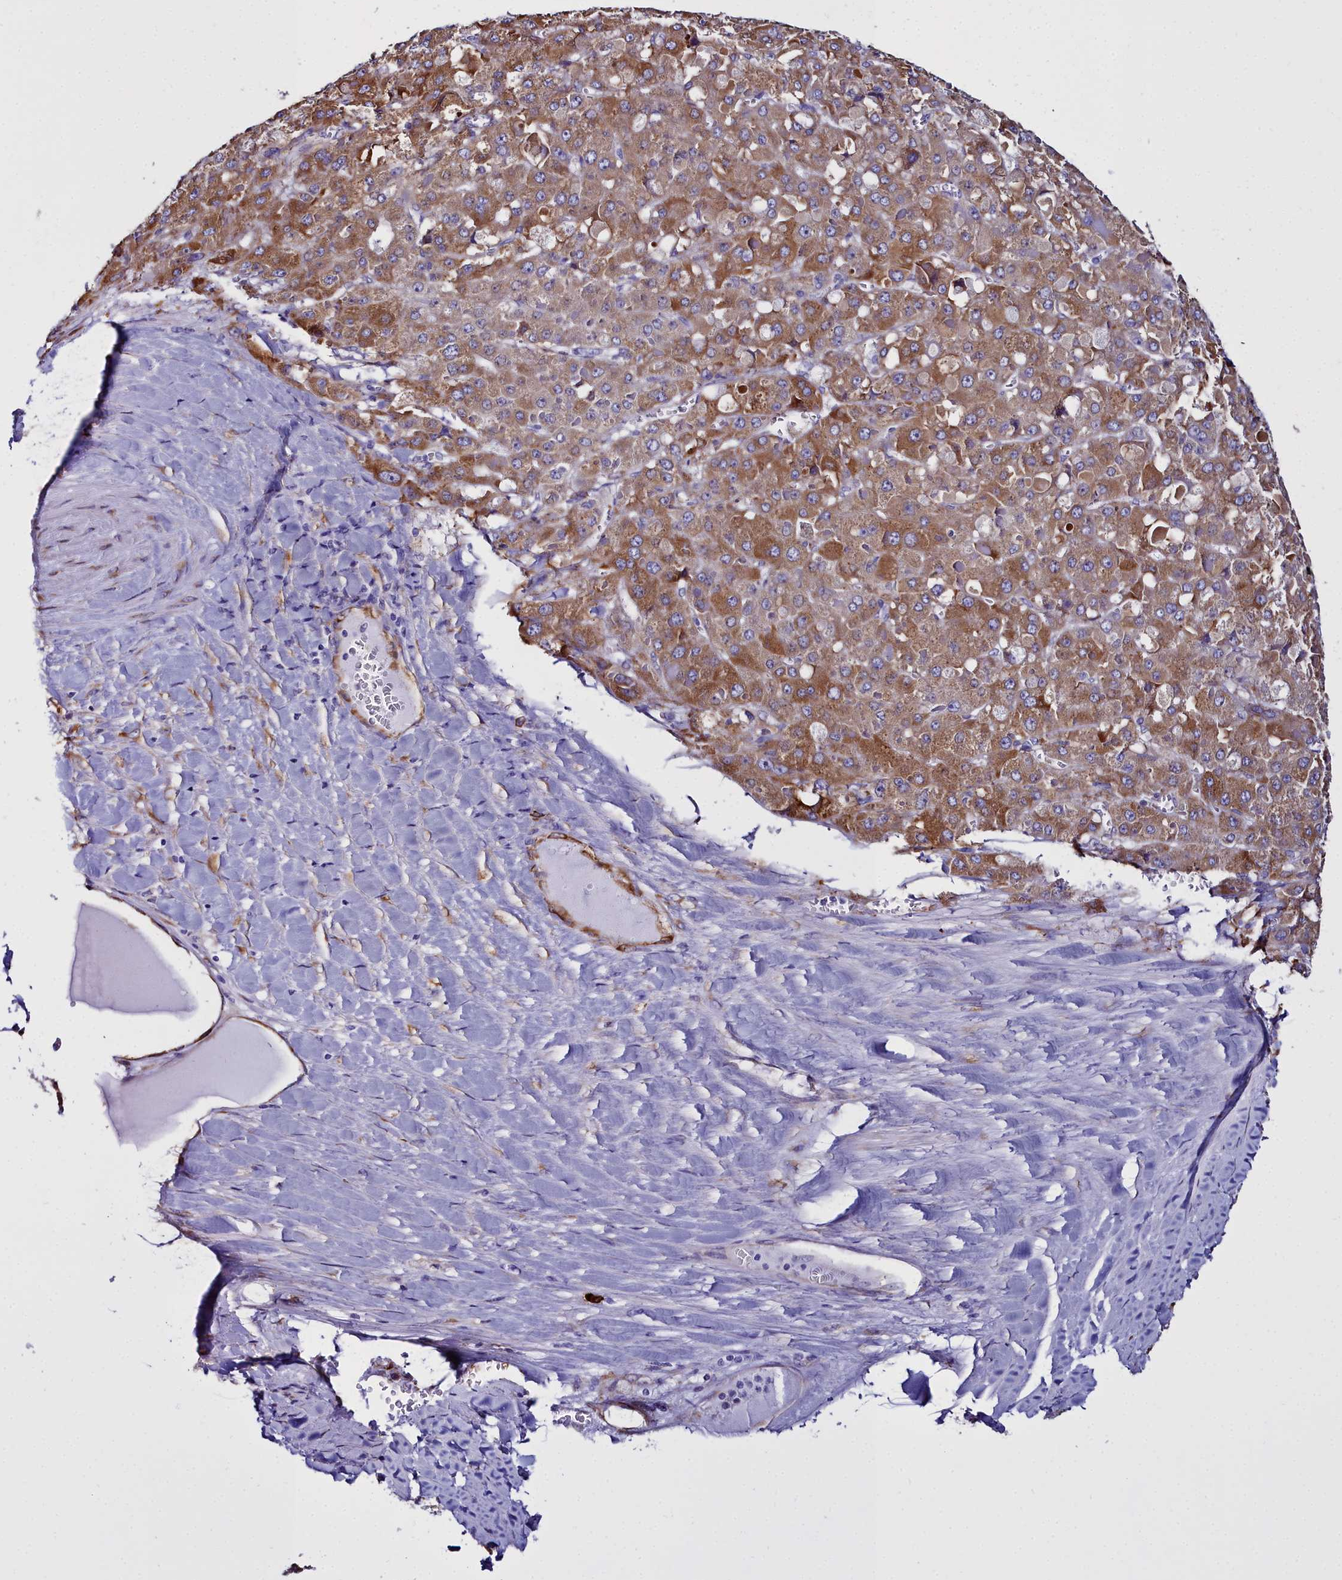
{"staining": {"intensity": "moderate", "quantity": ">75%", "location": "cytoplasmic/membranous"}, "tissue": "liver cancer", "cell_type": "Tumor cells", "image_type": "cancer", "snomed": [{"axis": "morphology", "description": "Carcinoma, Hepatocellular, NOS"}, {"axis": "topography", "description": "Liver"}], "caption": "Protein staining of liver cancer tissue displays moderate cytoplasmic/membranous expression in approximately >75% of tumor cells.", "gene": "TXNDC5", "patient": {"sex": "female", "age": 73}}